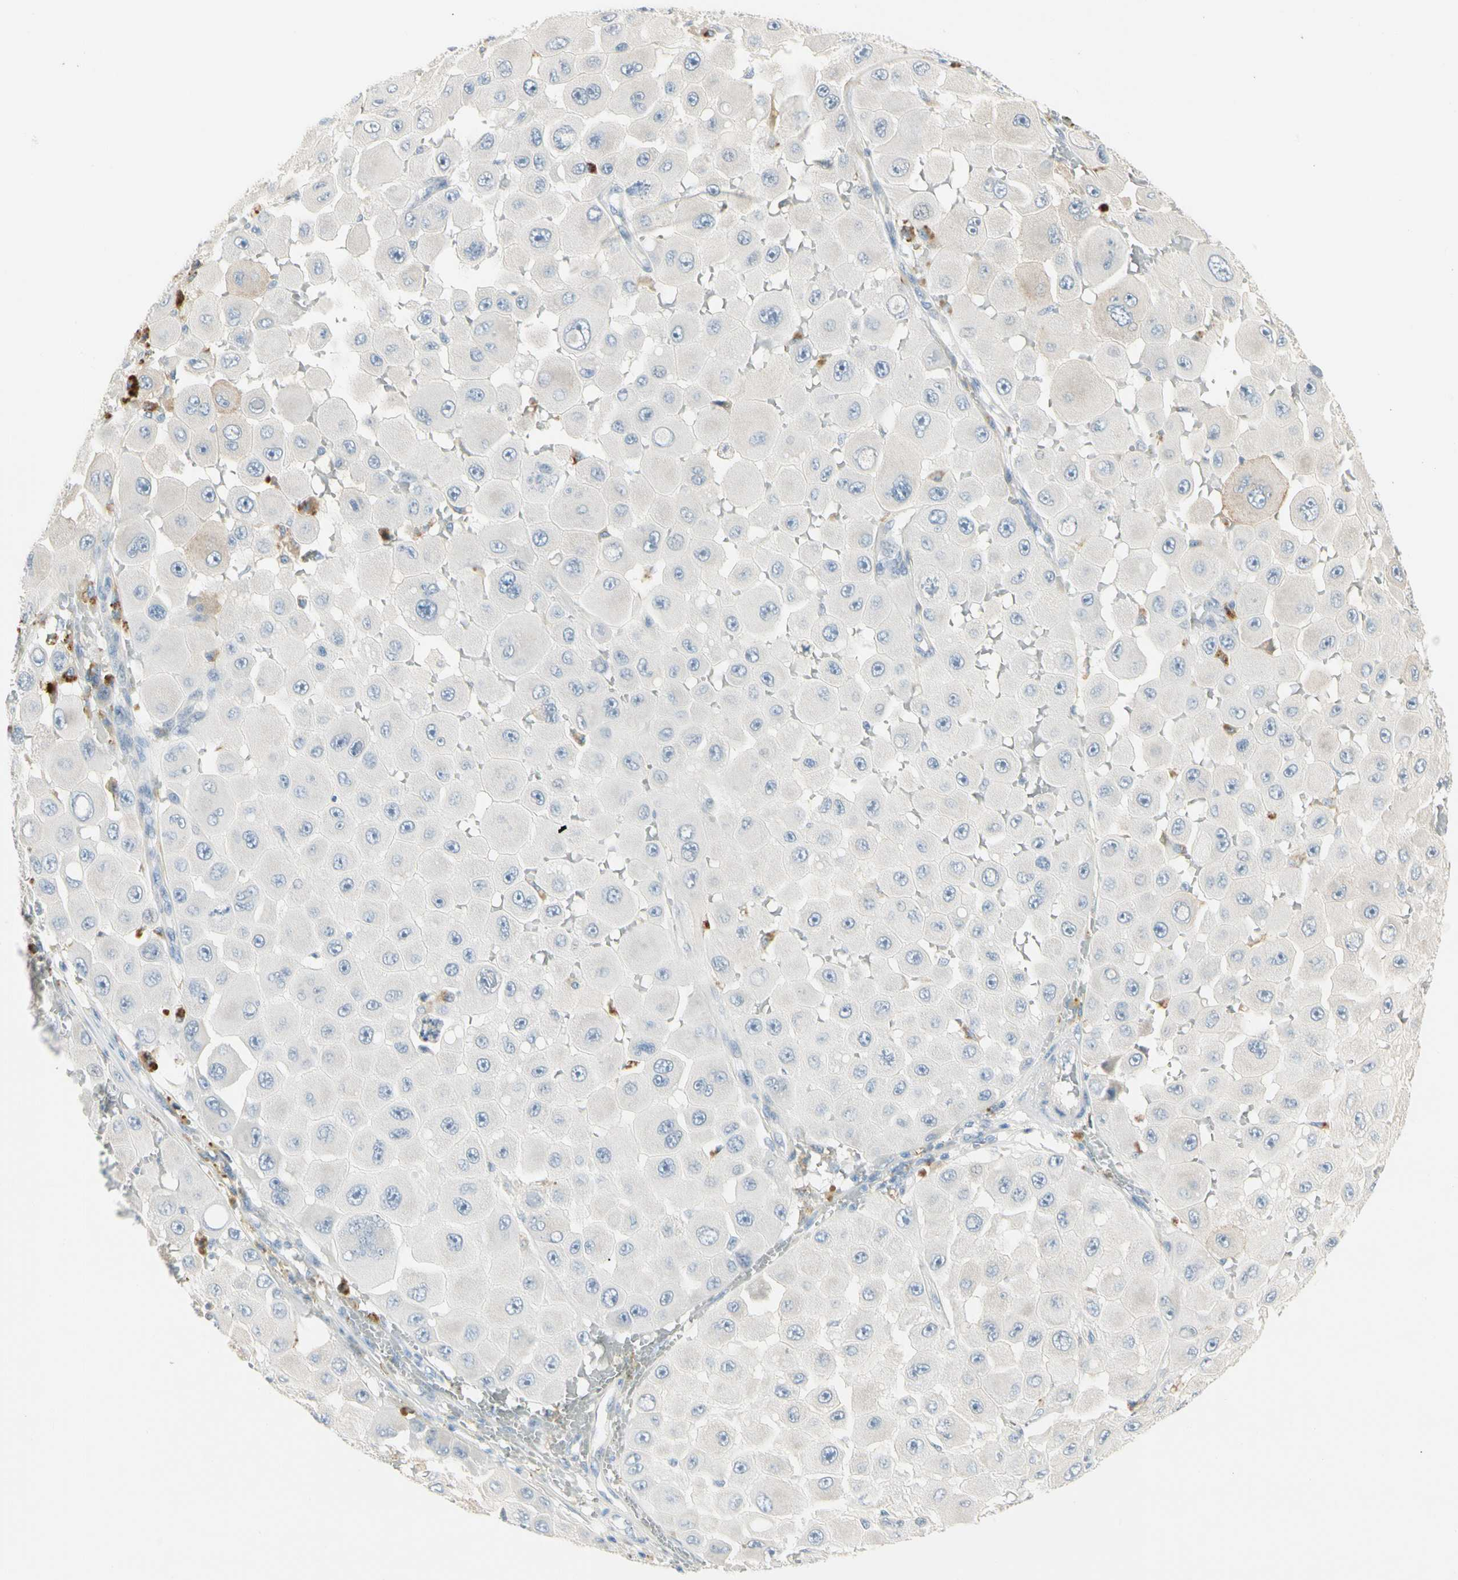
{"staining": {"intensity": "negative", "quantity": "none", "location": "none"}, "tissue": "melanoma", "cell_type": "Tumor cells", "image_type": "cancer", "snomed": [{"axis": "morphology", "description": "Malignant melanoma, NOS"}, {"axis": "topography", "description": "Skin"}], "caption": "DAB (3,3'-diaminobenzidine) immunohistochemical staining of malignant melanoma reveals no significant expression in tumor cells.", "gene": "ALDH18A1", "patient": {"sex": "female", "age": 81}}